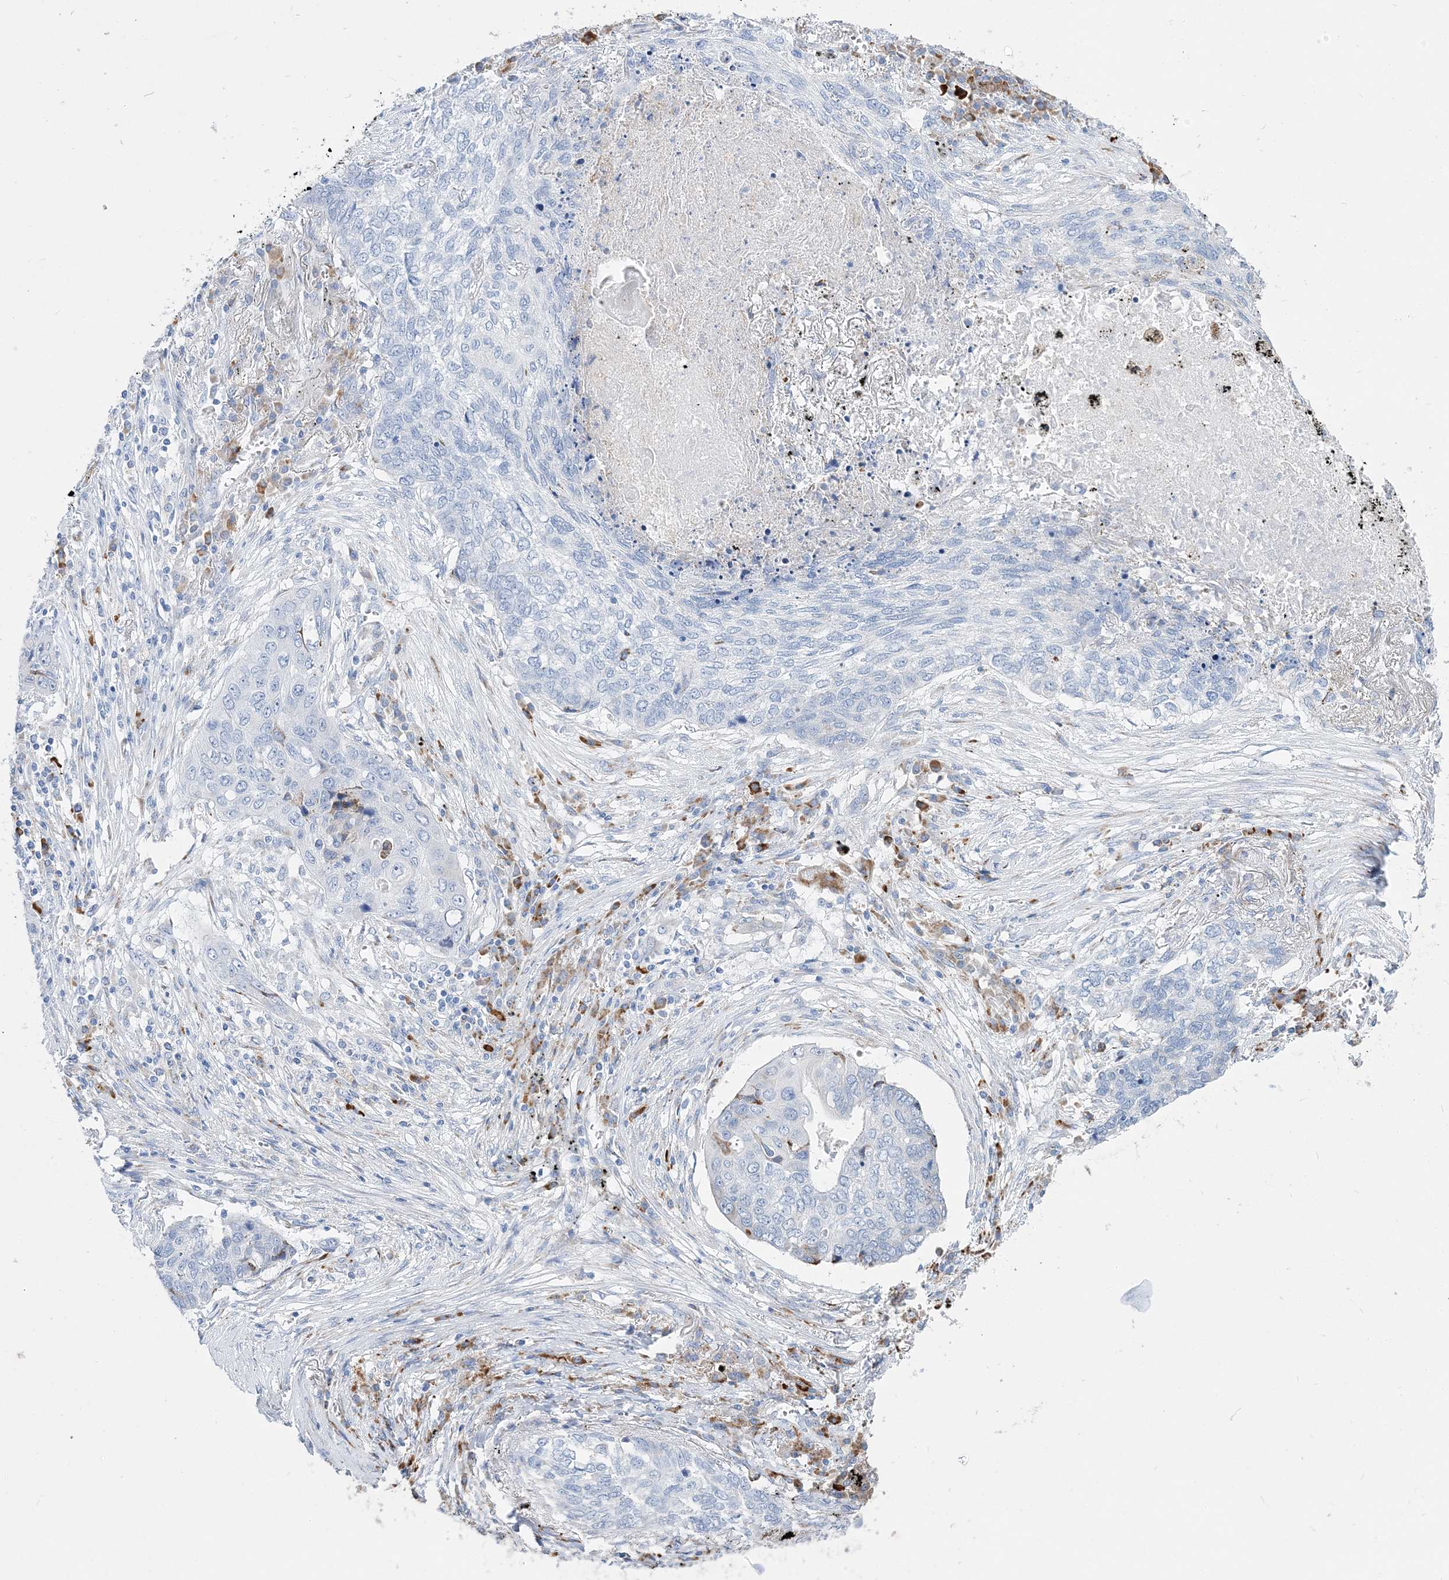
{"staining": {"intensity": "negative", "quantity": "none", "location": "none"}, "tissue": "lung cancer", "cell_type": "Tumor cells", "image_type": "cancer", "snomed": [{"axis": "morphology", "description": "Squamous cell carcinoma, NOS"}, {"axis": "topography", "description": "Lung"}], "caption": "Lung cancer was stained to show a protein in brown. There is no significant expression in tumor cells.", "gene": "TSPYL6", "patient": {"sex": "female", "age": 63}}